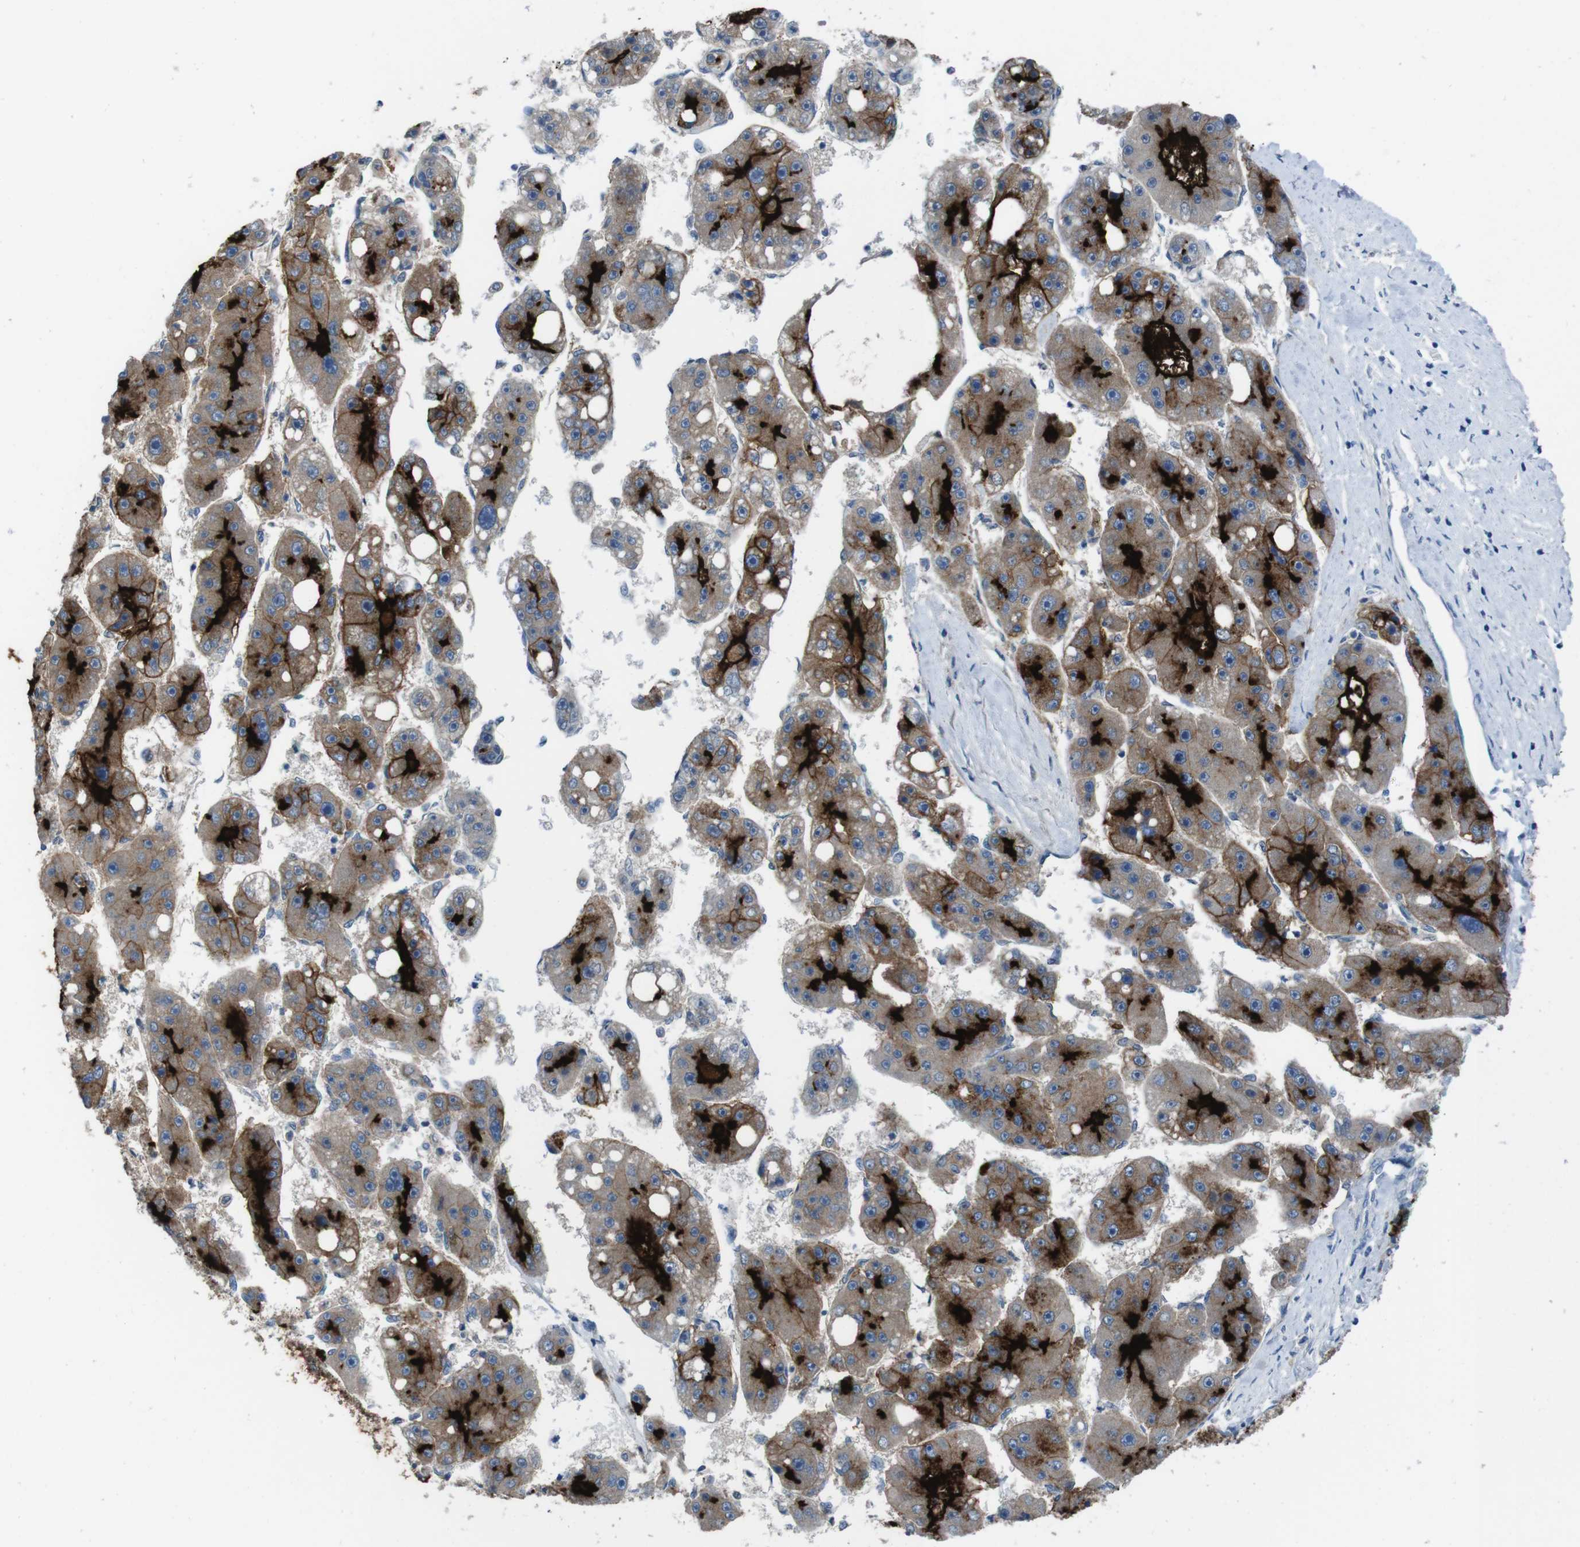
{"staining": {"intensity": "strong", "quantity": ">75%", "location": "cytoplasmic/membranous"}, "tissue": "liver cancer", "cell_type": "Tumor cells", "image_type": "cancer", "snomed": [{"axis": "morphology", "description": "Carcinoma, Hepatocellular, NOS"}, {"axis": "topography", "description": "Liver"}], "caption": "DAB (3,3'-diaminobenzidine) immunohistochemical staining of liver cancer demonstrates strong cytoplasmic/membranous protein positivity in about >75% of tumor cells.", "gene": "CDHR2", "patient": {"sex": "female", "age": 61}}